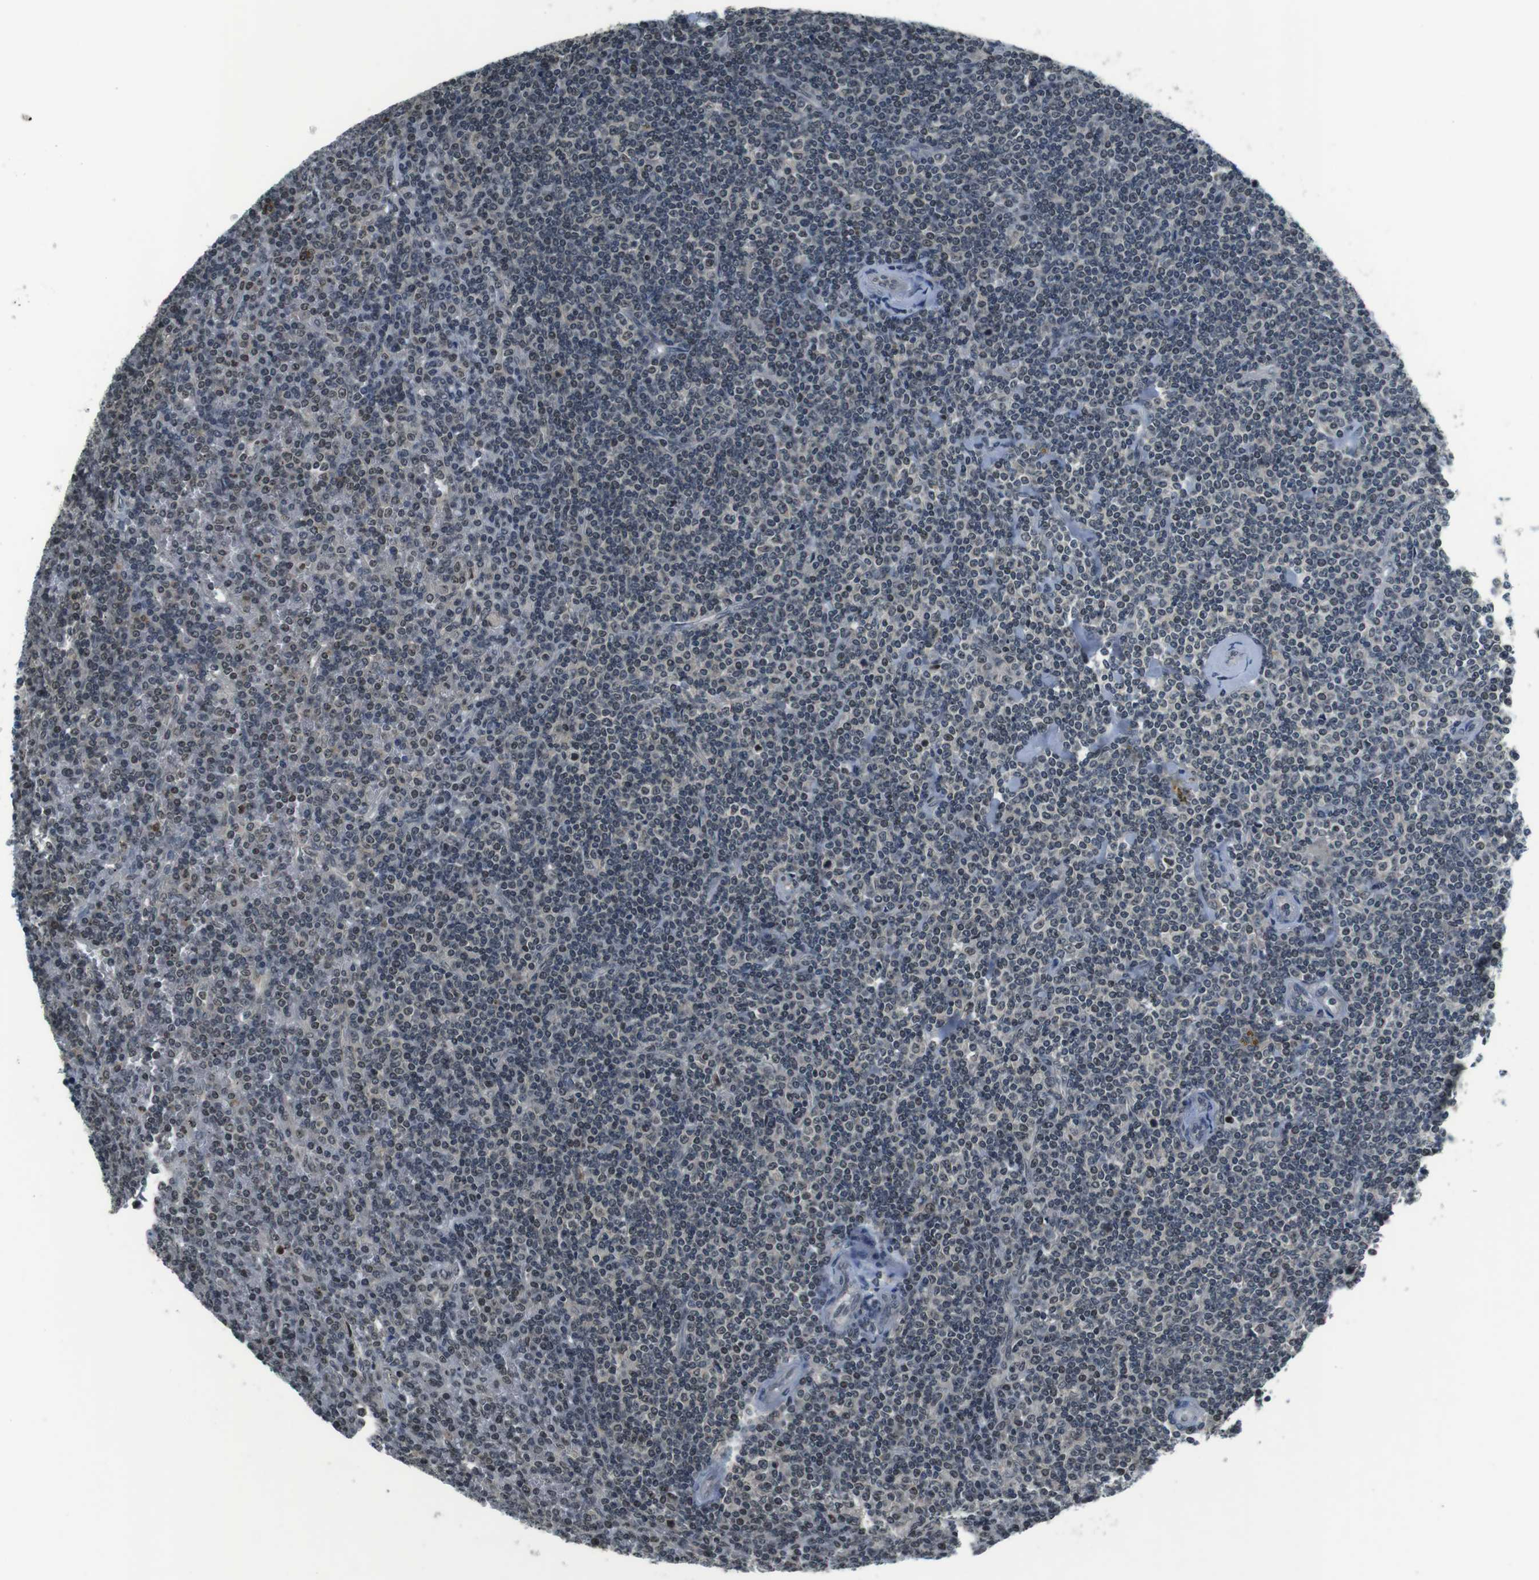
{"staining": {"intensity": "weak", "quantity": "25%-75%", "location": "nuclear"}, "tissue": "lymphoma", "cell_type": "Tumor cells", "image_type": "cancer", "snomed": [{"axis": "morphology", "description": "Malignant lymphoma, non-Hodgkin's type, Low grade"}, {"axis": "topography", "description": "Spleen"}], "caption": "This is a histology image of IHC staining of lymphoma, which shows weak staining in the nuclear of tumor cells.", "gene": "NEK4", "patient": {"sex": "female", "age": 19}}